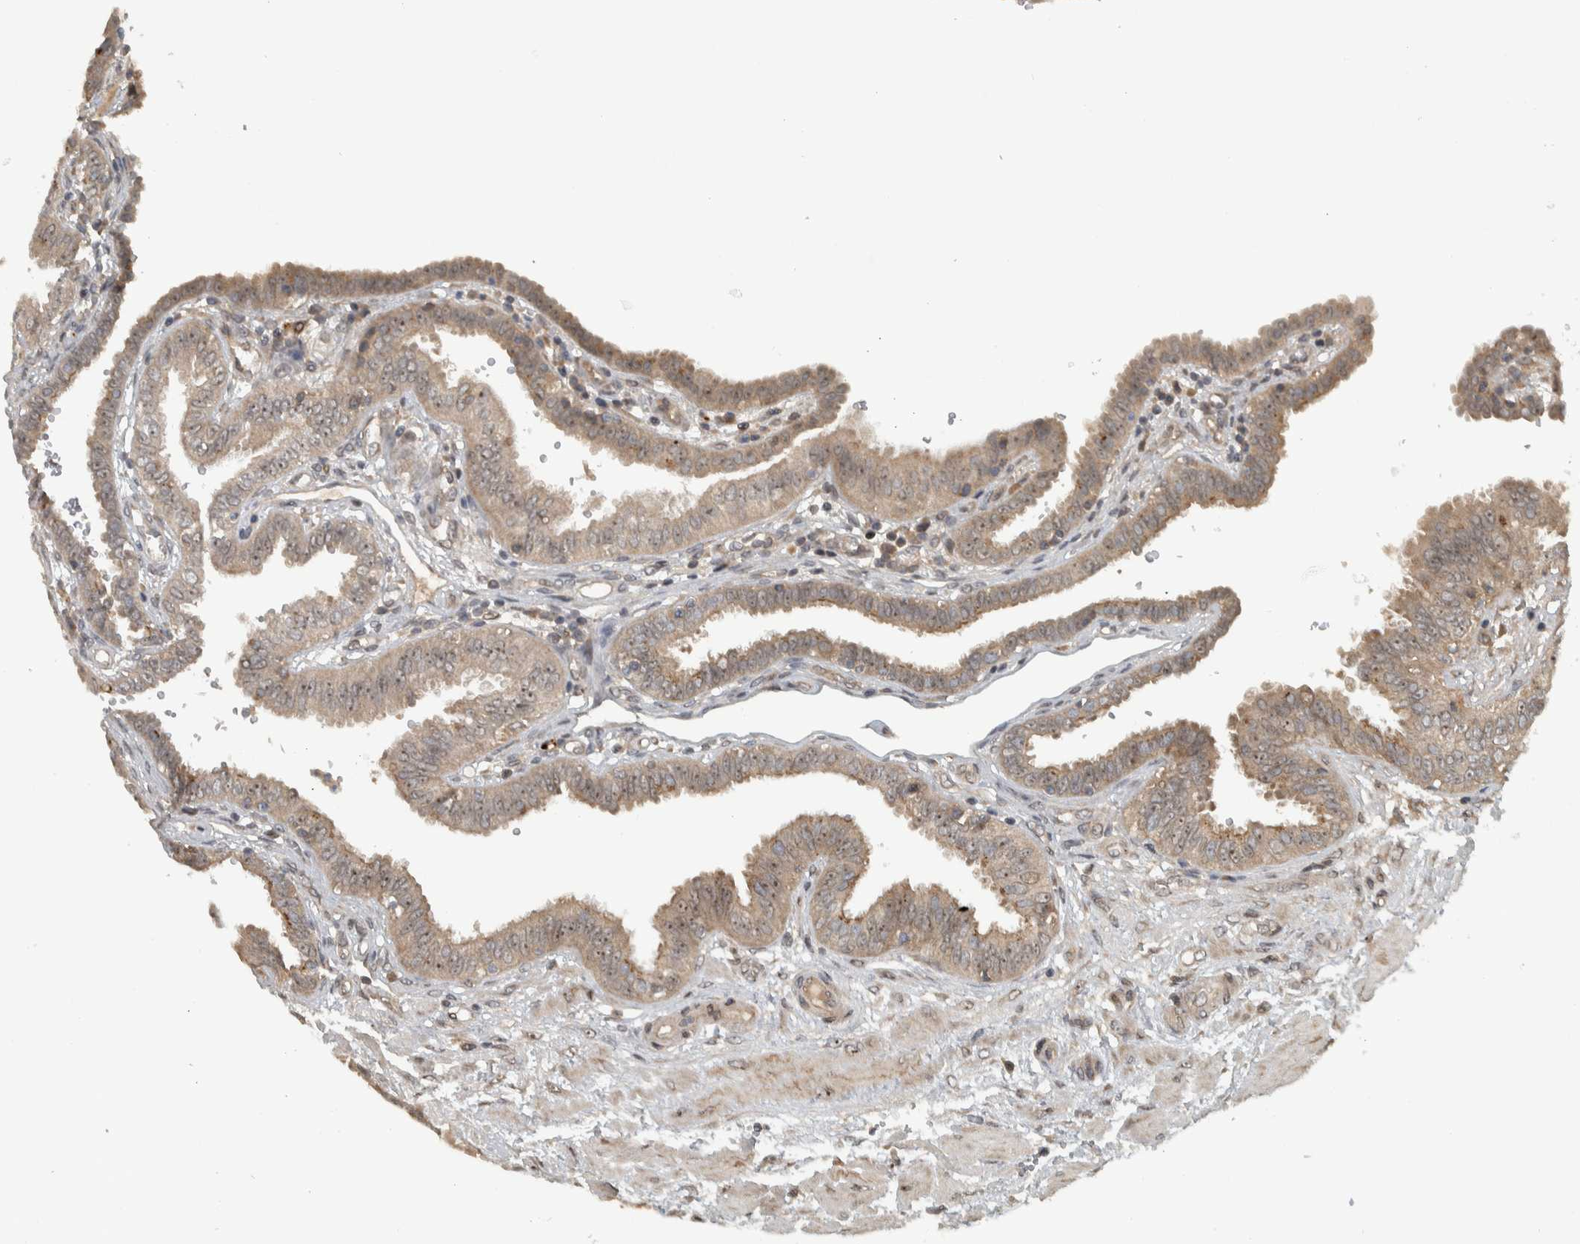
{"staining": {"intensity": "weak", "quantity": ">75%", "location": "cytoplasmic/membranous,nuclear"}, "tissue": "fallopian tube", "cell_type": "Glandular cells", "image_type": "normal", "snomed": [{"axis": "morphology", "description": "Normal tissue, NOS"}, {"axis": "topography", "description": "Fallopian tube"}, {"axis": "topography", "description": "Placenta"}], "caption": "The micrograph demonstrates staining of unremarkable fallopian tube, revealing weak cytoplasmic/membranous,nuclear protein expression (brown color) within glandular cells.", "gene": "XPO5", "patient": {"sex": "female", "age": 32}}